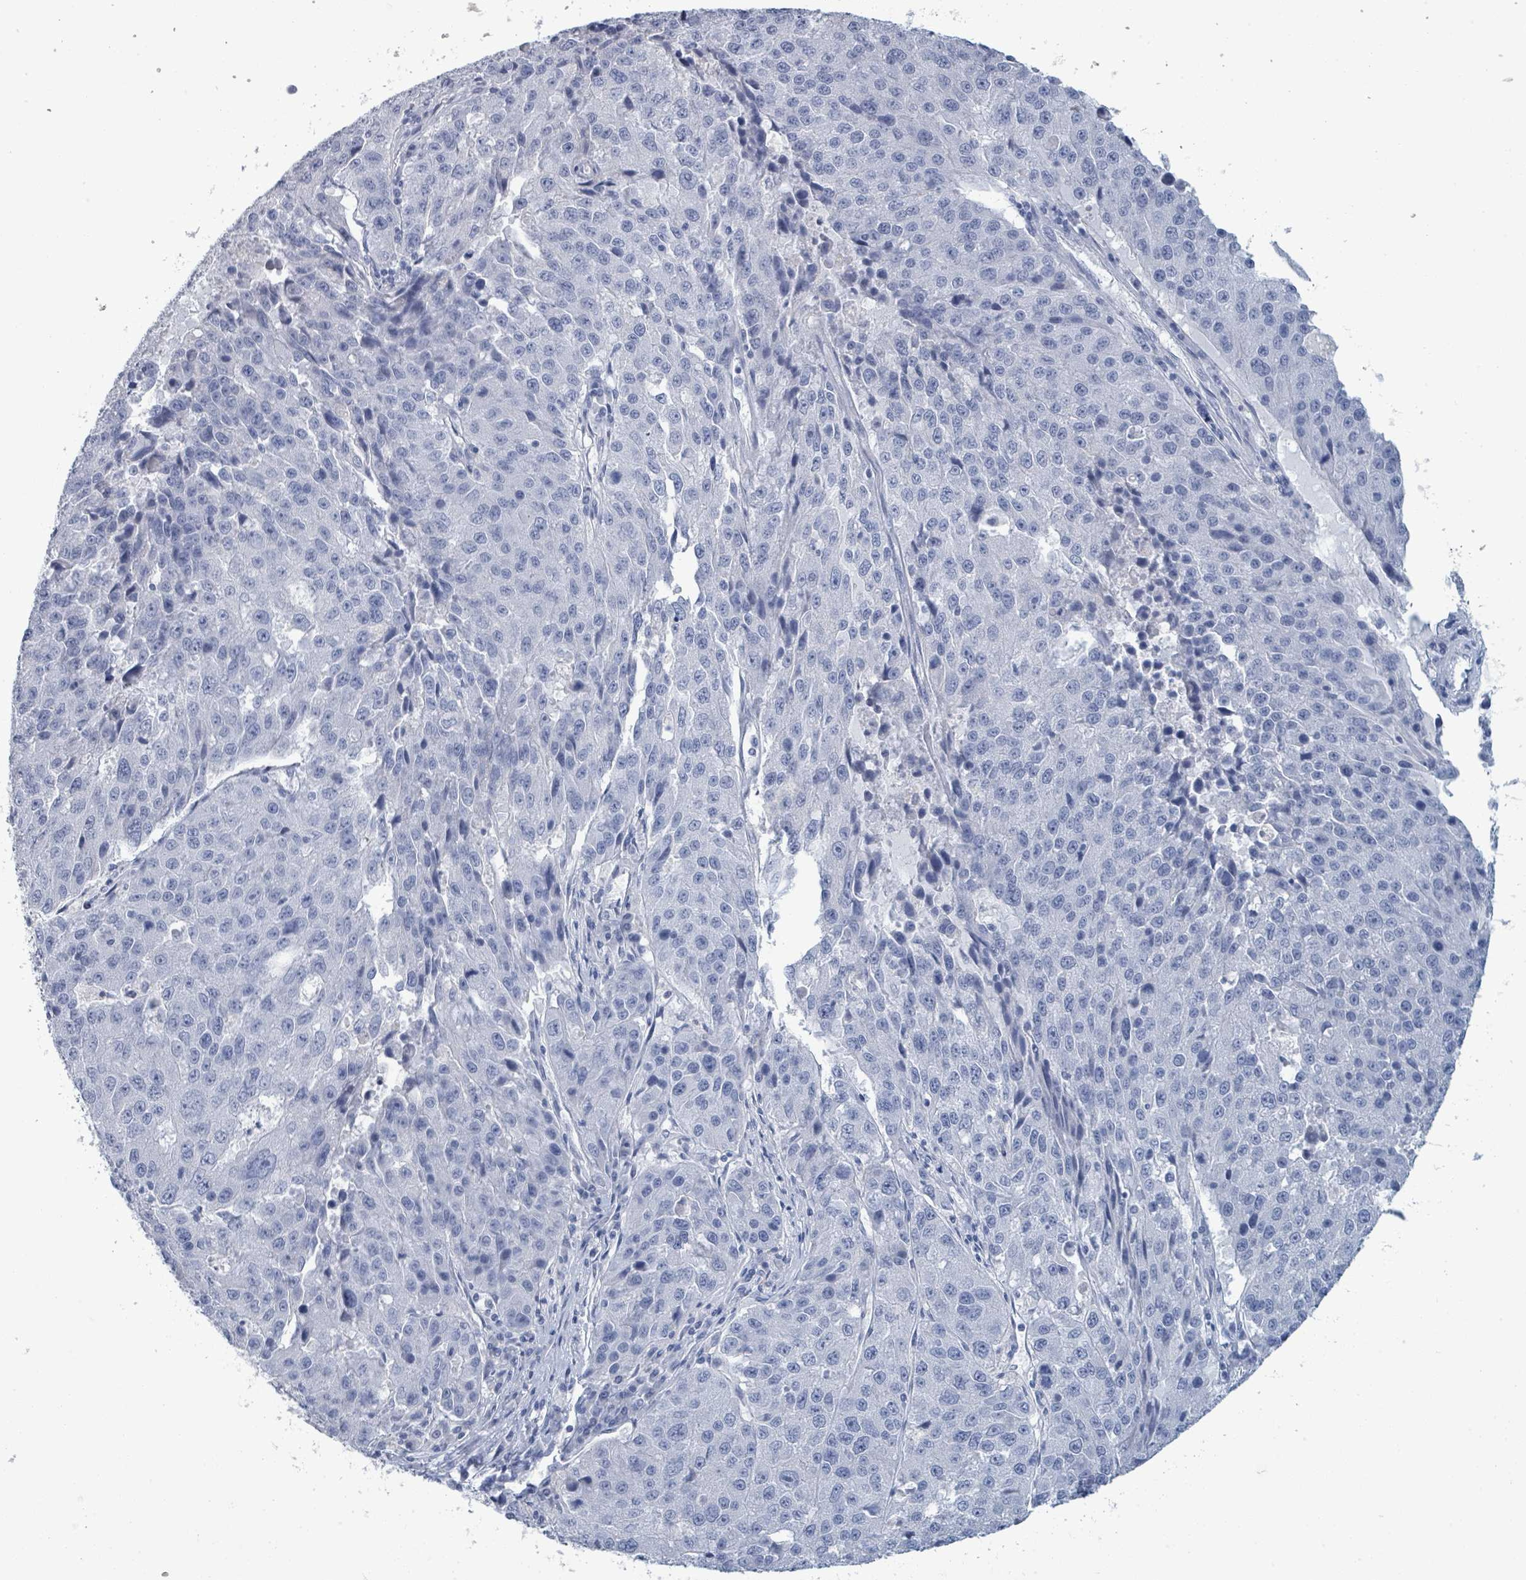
{"staining": {"intensity": "negative", "quantity": "none", "location": "none"}, "tissue": "stomach cancer", "cell_type": "Tumor cells", "image_type": "cancer", "snomed": [{"axis": "morphology", "description": "Adenocarcinoma, NOS"}, {"axis": "topography", "description": "Stomach"}], "caption": "A micrograph of human stomach cancer is negative for staining in tumor cells.", "gene": "VPS13D", "patient": {"sex": "male", "age": 71}}